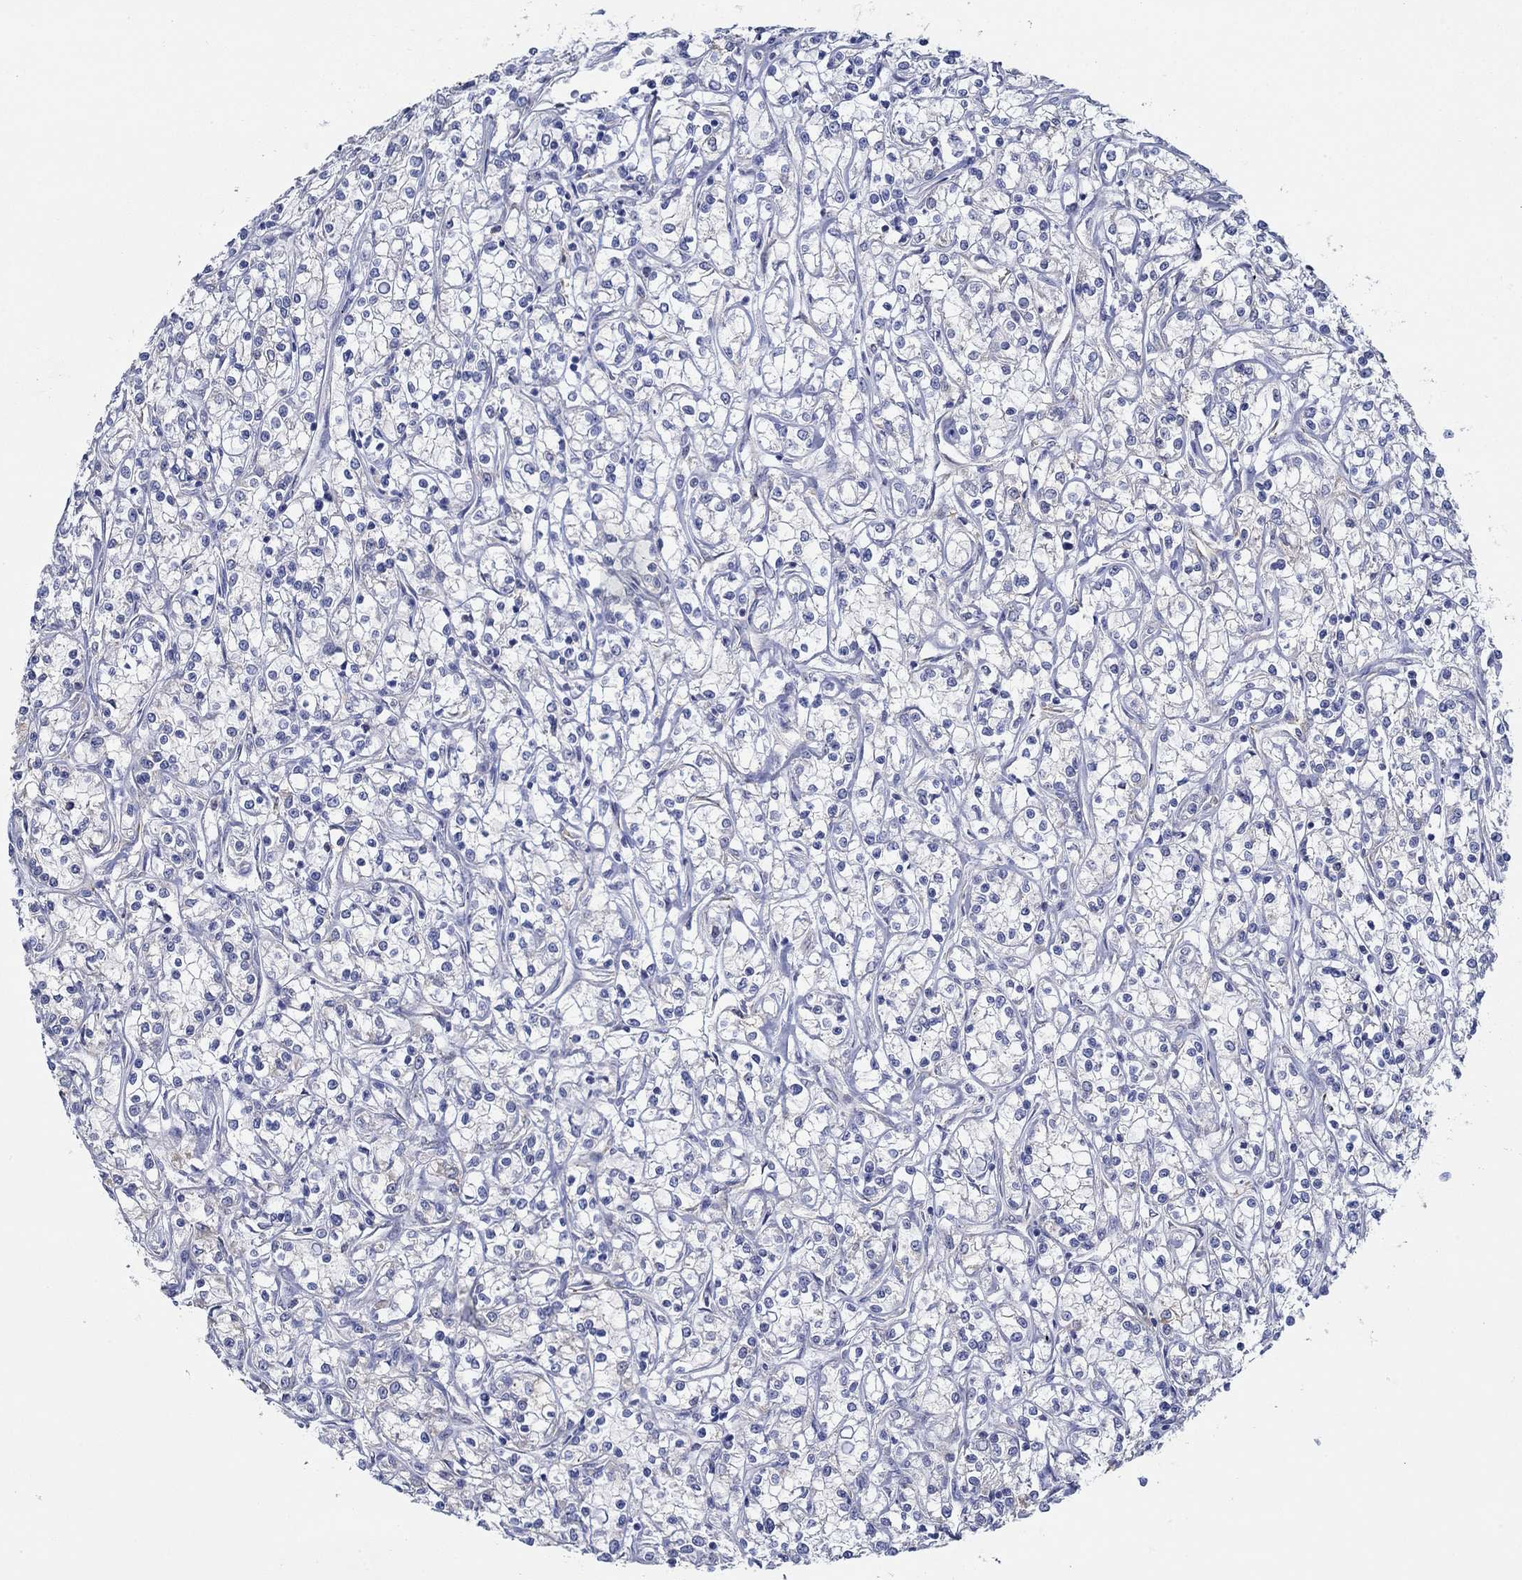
{"staining": {"intensity": "negative", "quantity": "none", "location": "none"}, "tissue": "renal cancer", "cell_type": "Tumor cells", "image_type": "cancer", "snomed": [{"axis": "morphology", "description": "Adenocarcinoma, NOS"}, {"axis": "topography", "description": "Kidney"}], "caption": "Immunohistochemistry of human renal cancer (adenocarcinoma) displays no staining in tumor cells. (DAB (3,3'-diaminobenzidine) IHC visualized using brightfield microscopy, high magnification).", "gene": "SLC27A3", "patient": {"sex": "female", "age": 59}}